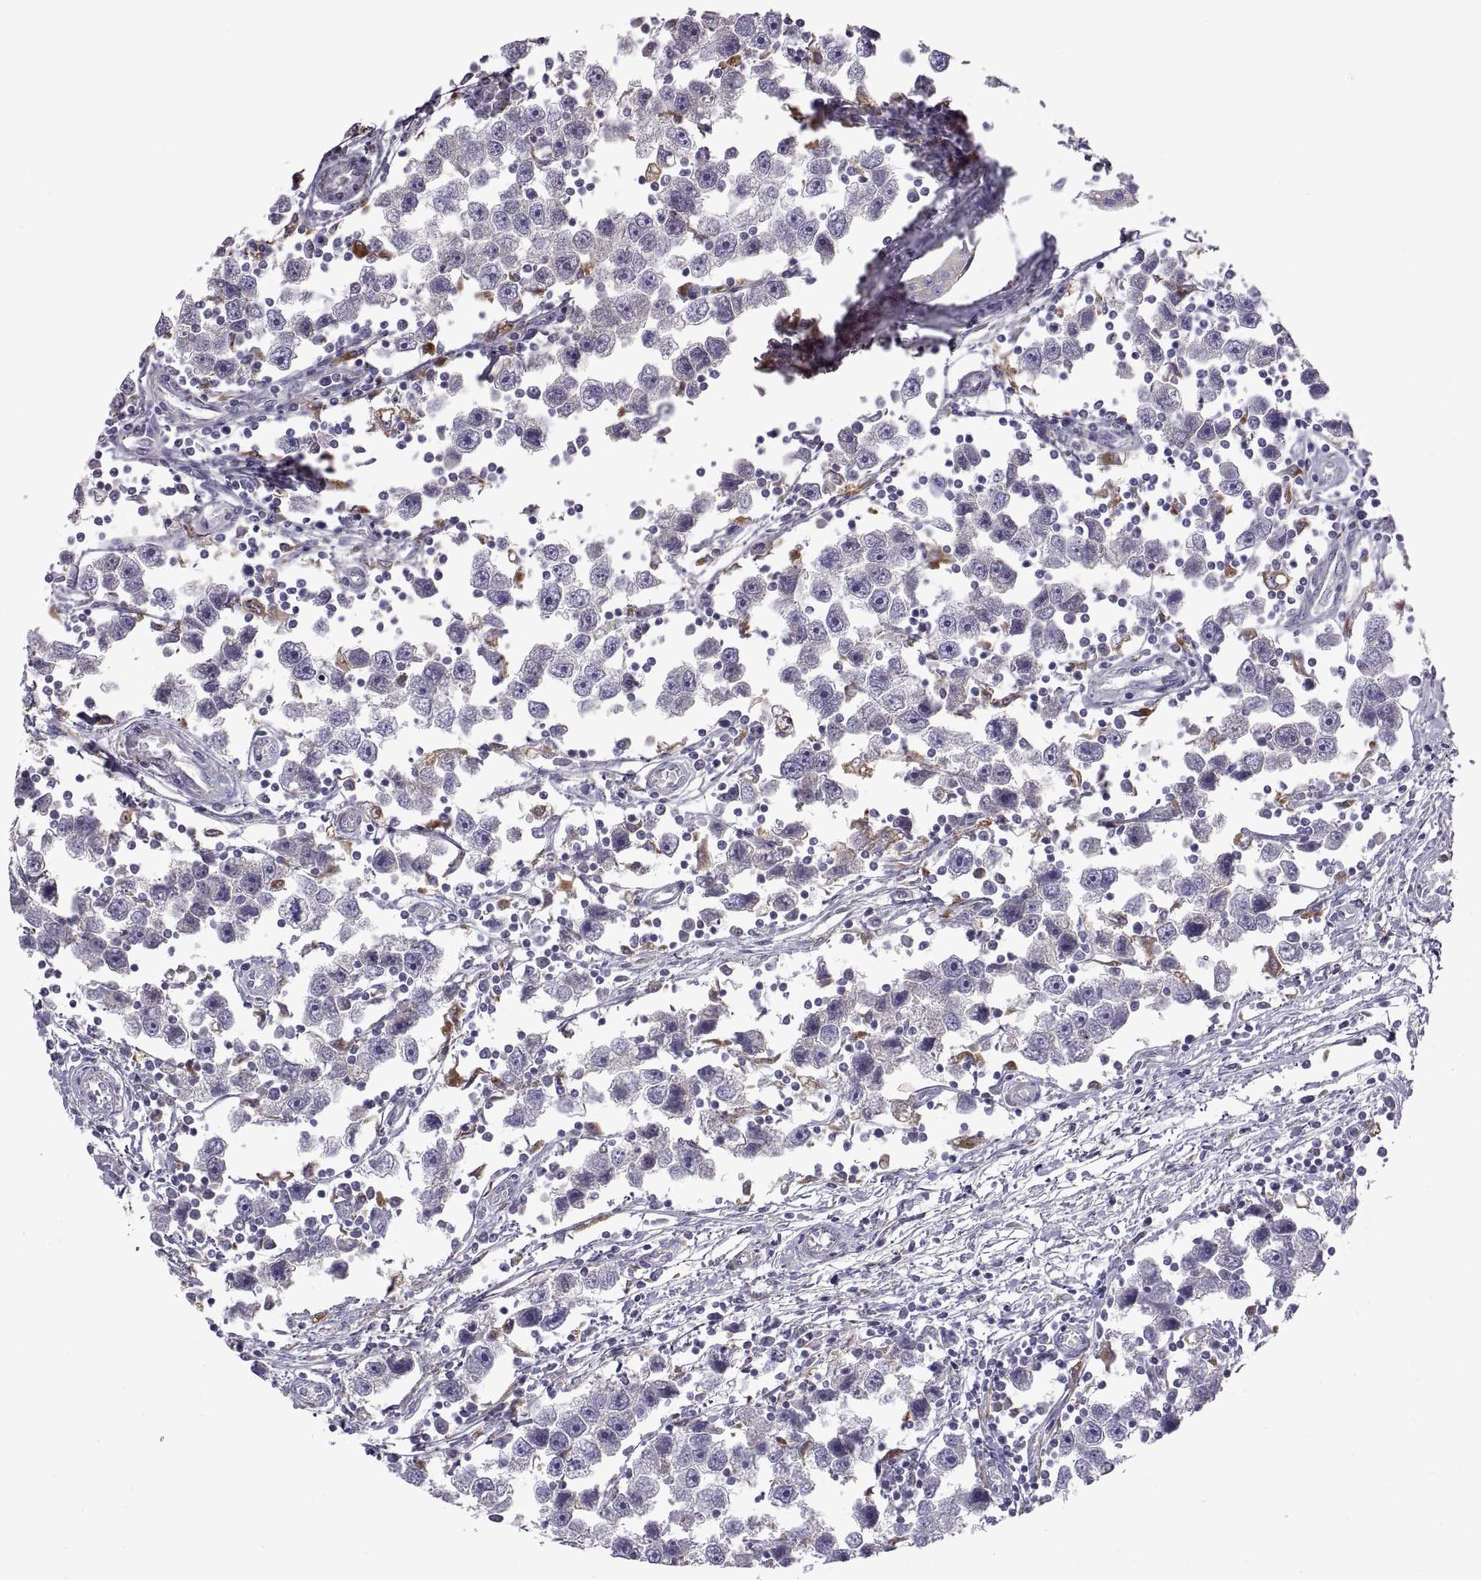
{"staining": {"intensity": "moderate", "quantity": "<25%", "location": "cytoplasmic/membranous"}, "tissue": "testis cancer", "cell_type": "Tumor cells", "image_type": "cancer", "snomed": [{"axis": "morphology", "description": "Seminoma, NOS"}, {"axis": "topography", "description": "Testis"}], "caption": "Immunohistochemistry micrograph of neoplastic tissue: testis seminoma stained using immunohistochemistry demonstrates low levels of moderate protein expression localized specifically in the cytoplasmic/membranous of tumor cells, appearing as a cytoplasmic/membranous brown color.", "gene": "ARSL", "patient": {"sex": "male", "age": 30}}